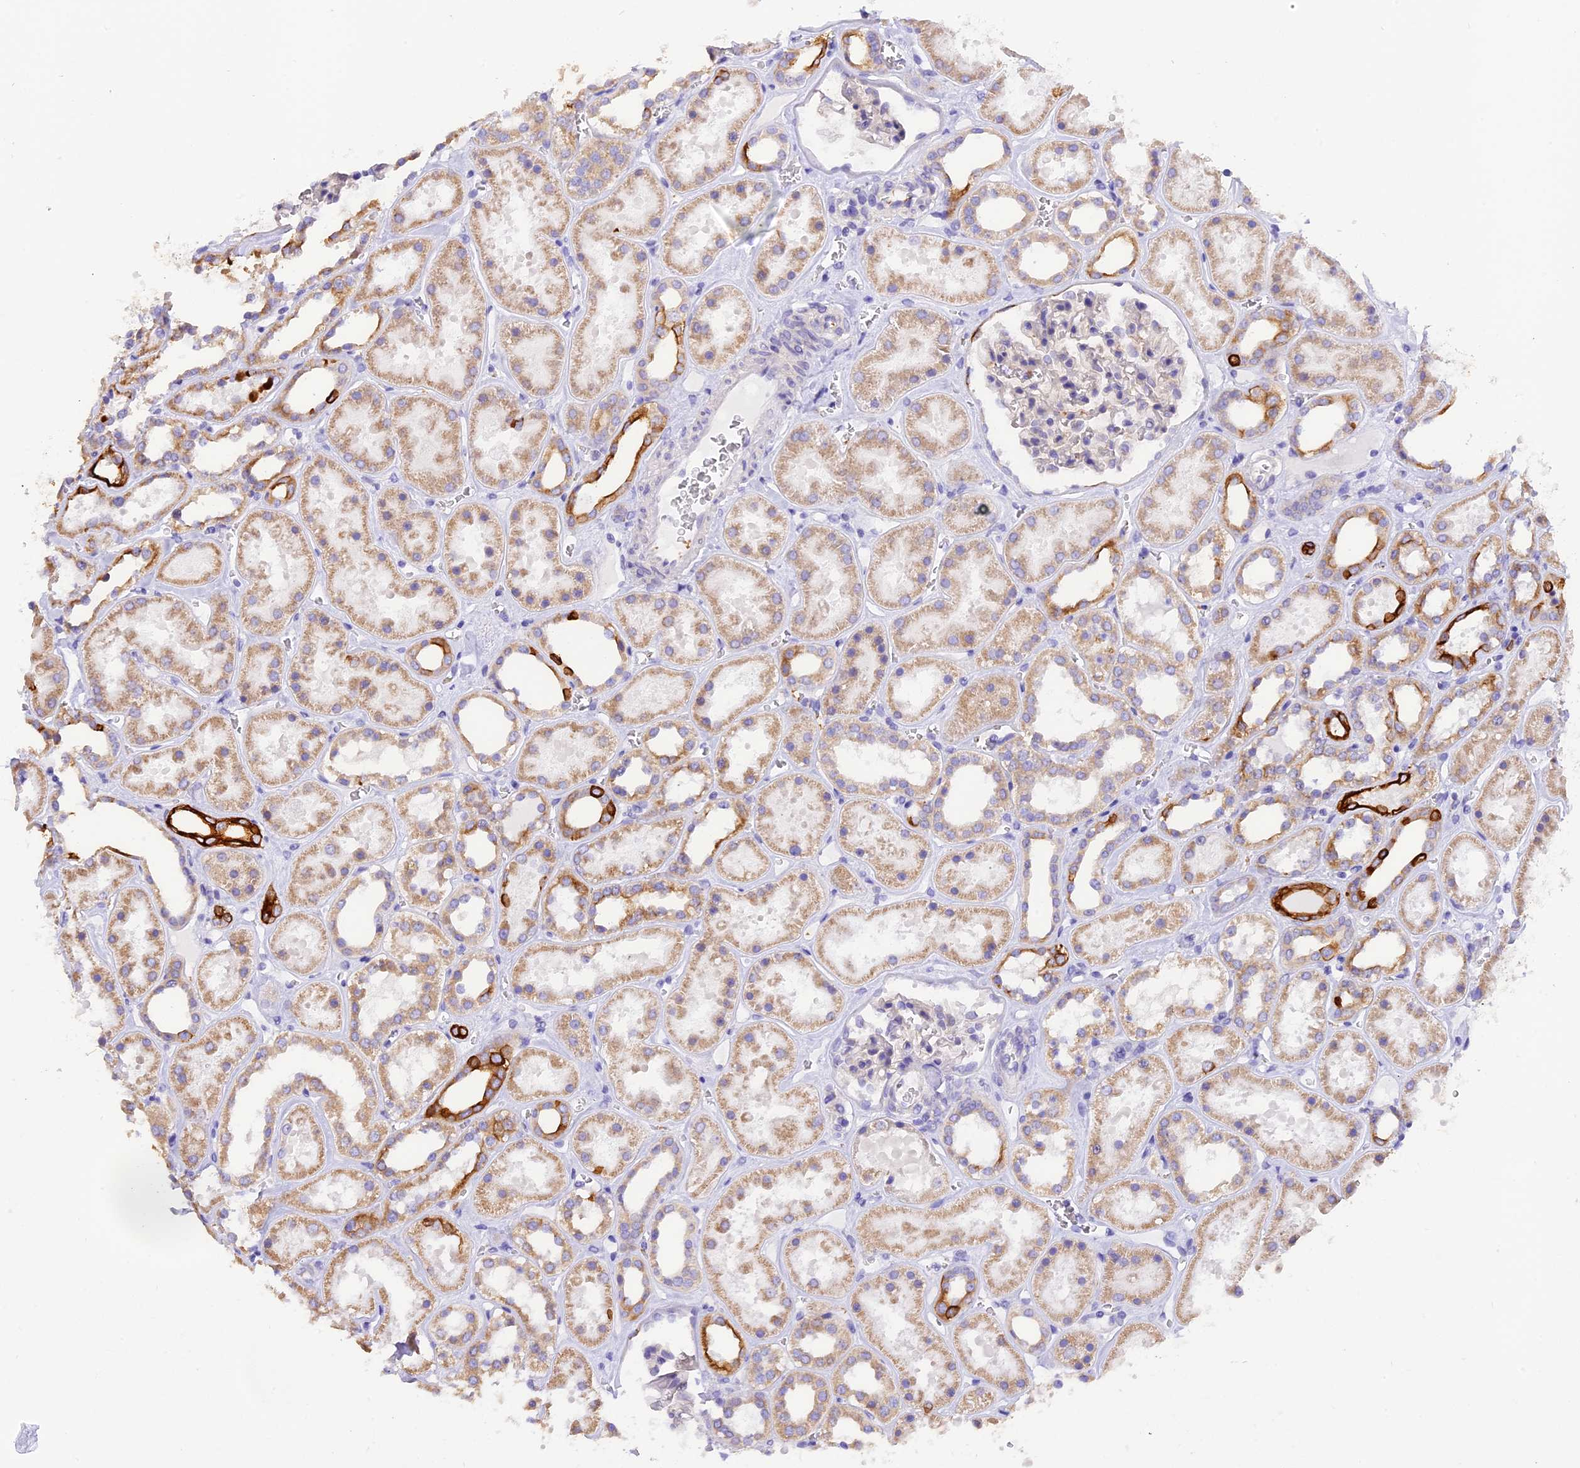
{"staining": {"intensity": "negative", "quantity": "none", "location": "none"}, "tissue": "kidney", "cell_type": "Cells in glomeruli", "image_type": "normal", "snomed": [{"axis": "morphology", "description": "Normal tissue, NOS"}, {"axis": "topography", "description": "Kidney"}], "caption": "An immunohistochemistry micrograph of normal kidney is shown. There is no staining in cells in glomeruli of kidney. (Immunohistochemistry, brightfield microscopy, high magnification).", "gene": "PKIA", "patient": {"sex": "female", "age": 41}}